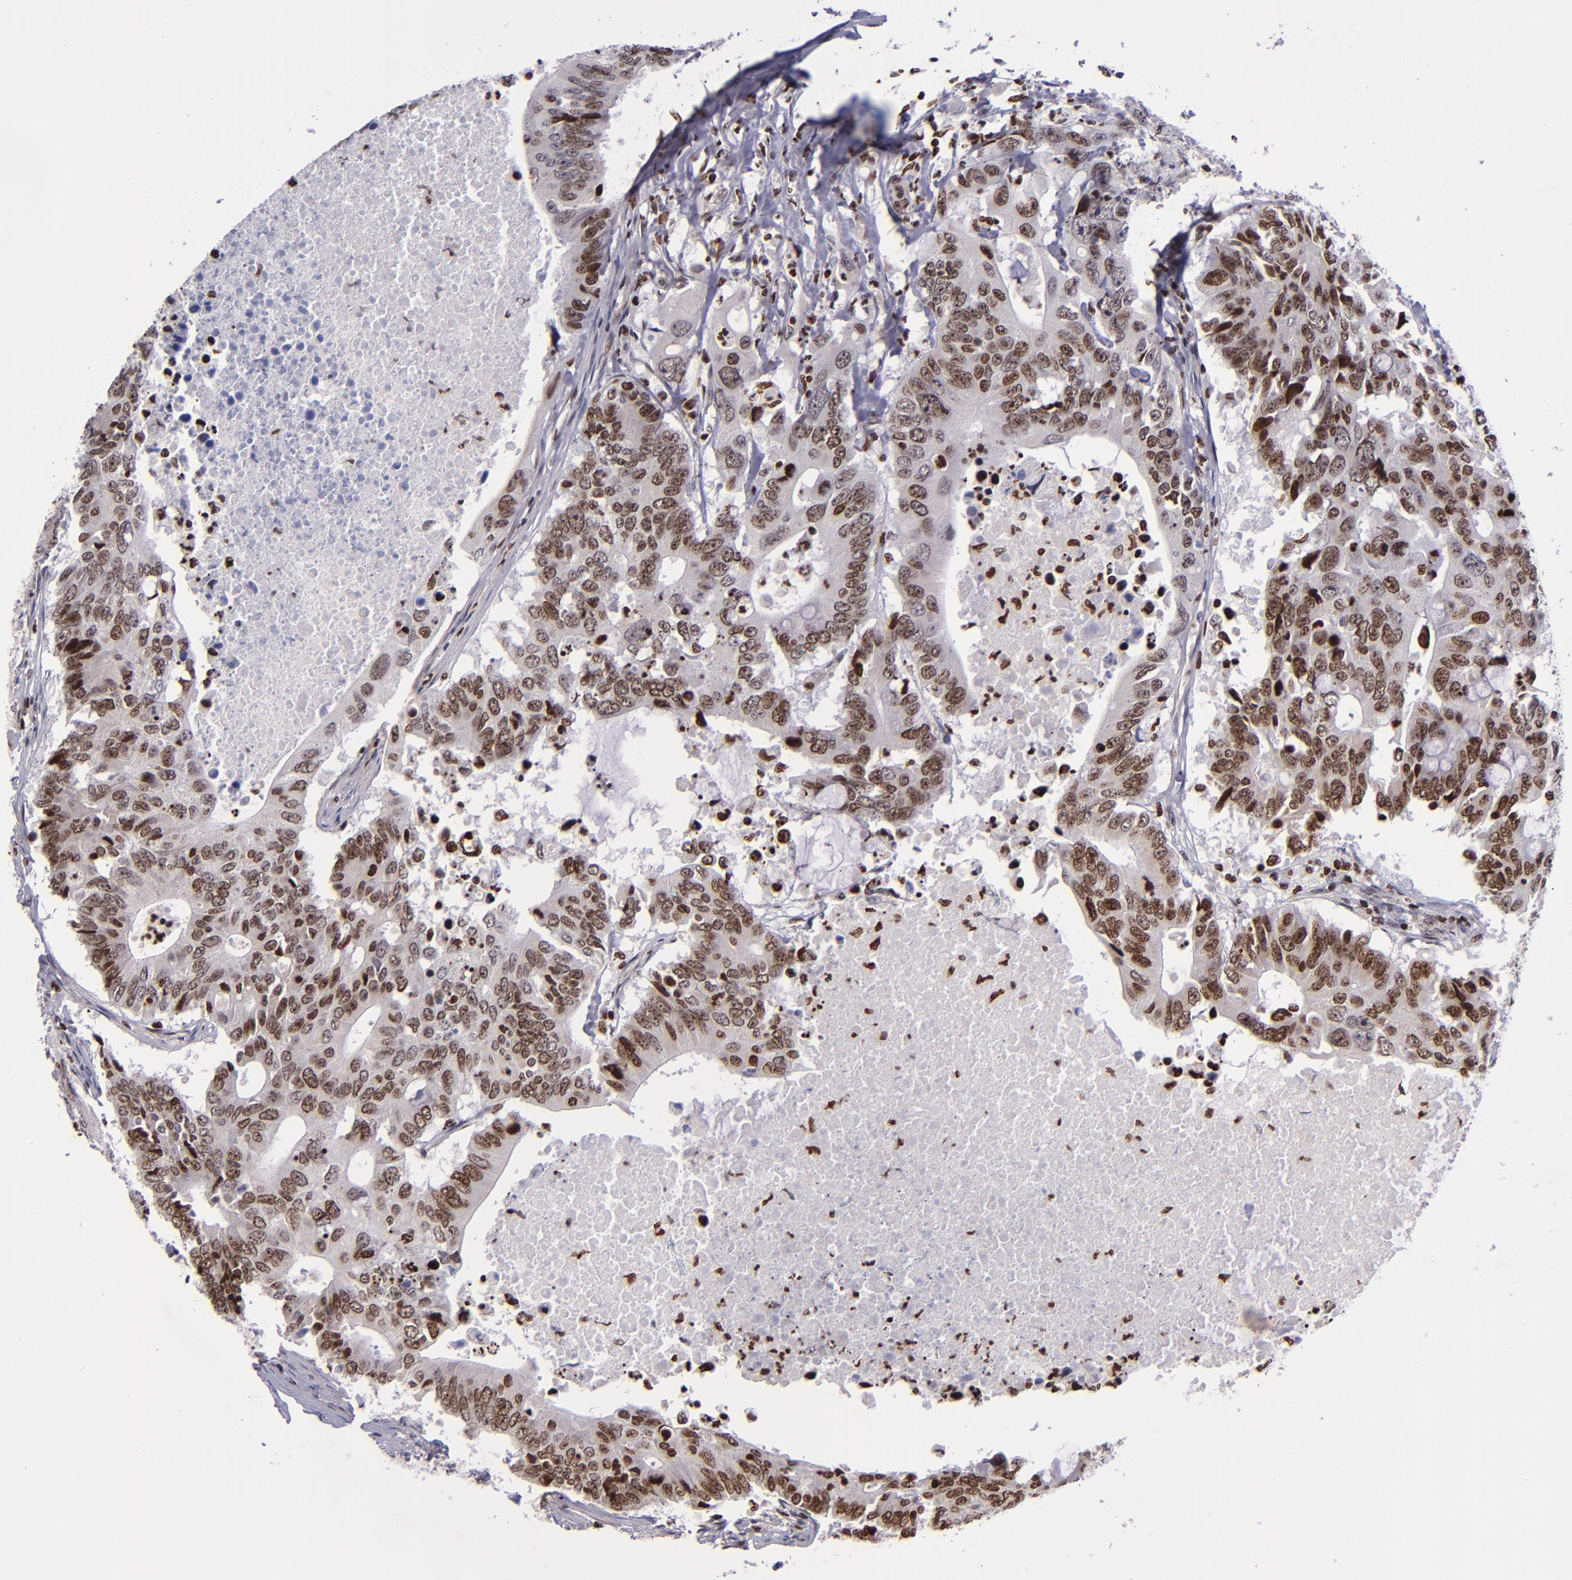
{"staining": {"intensity": "strong", "quantity": ">75%", "location": "nuclear"}, "tissue": "colorectal cancer", "cell_type": "Tumor cells", "image_type": "cancer", "snomed": [{"axis": "morphology", "description": "Adenocarcinoma, NOS"}, {"axis": "topography", "description": "Colon"}], "caption": "This histopathology image exhibits colorectal cancer stained with IHC to label a protein in brown. The nuclear of tumor cells show strong positivity for the protein. Nuclei are counter-stained blue.", "gene": "CDKL5", "patient": {"sex": "male", "age": 71}}